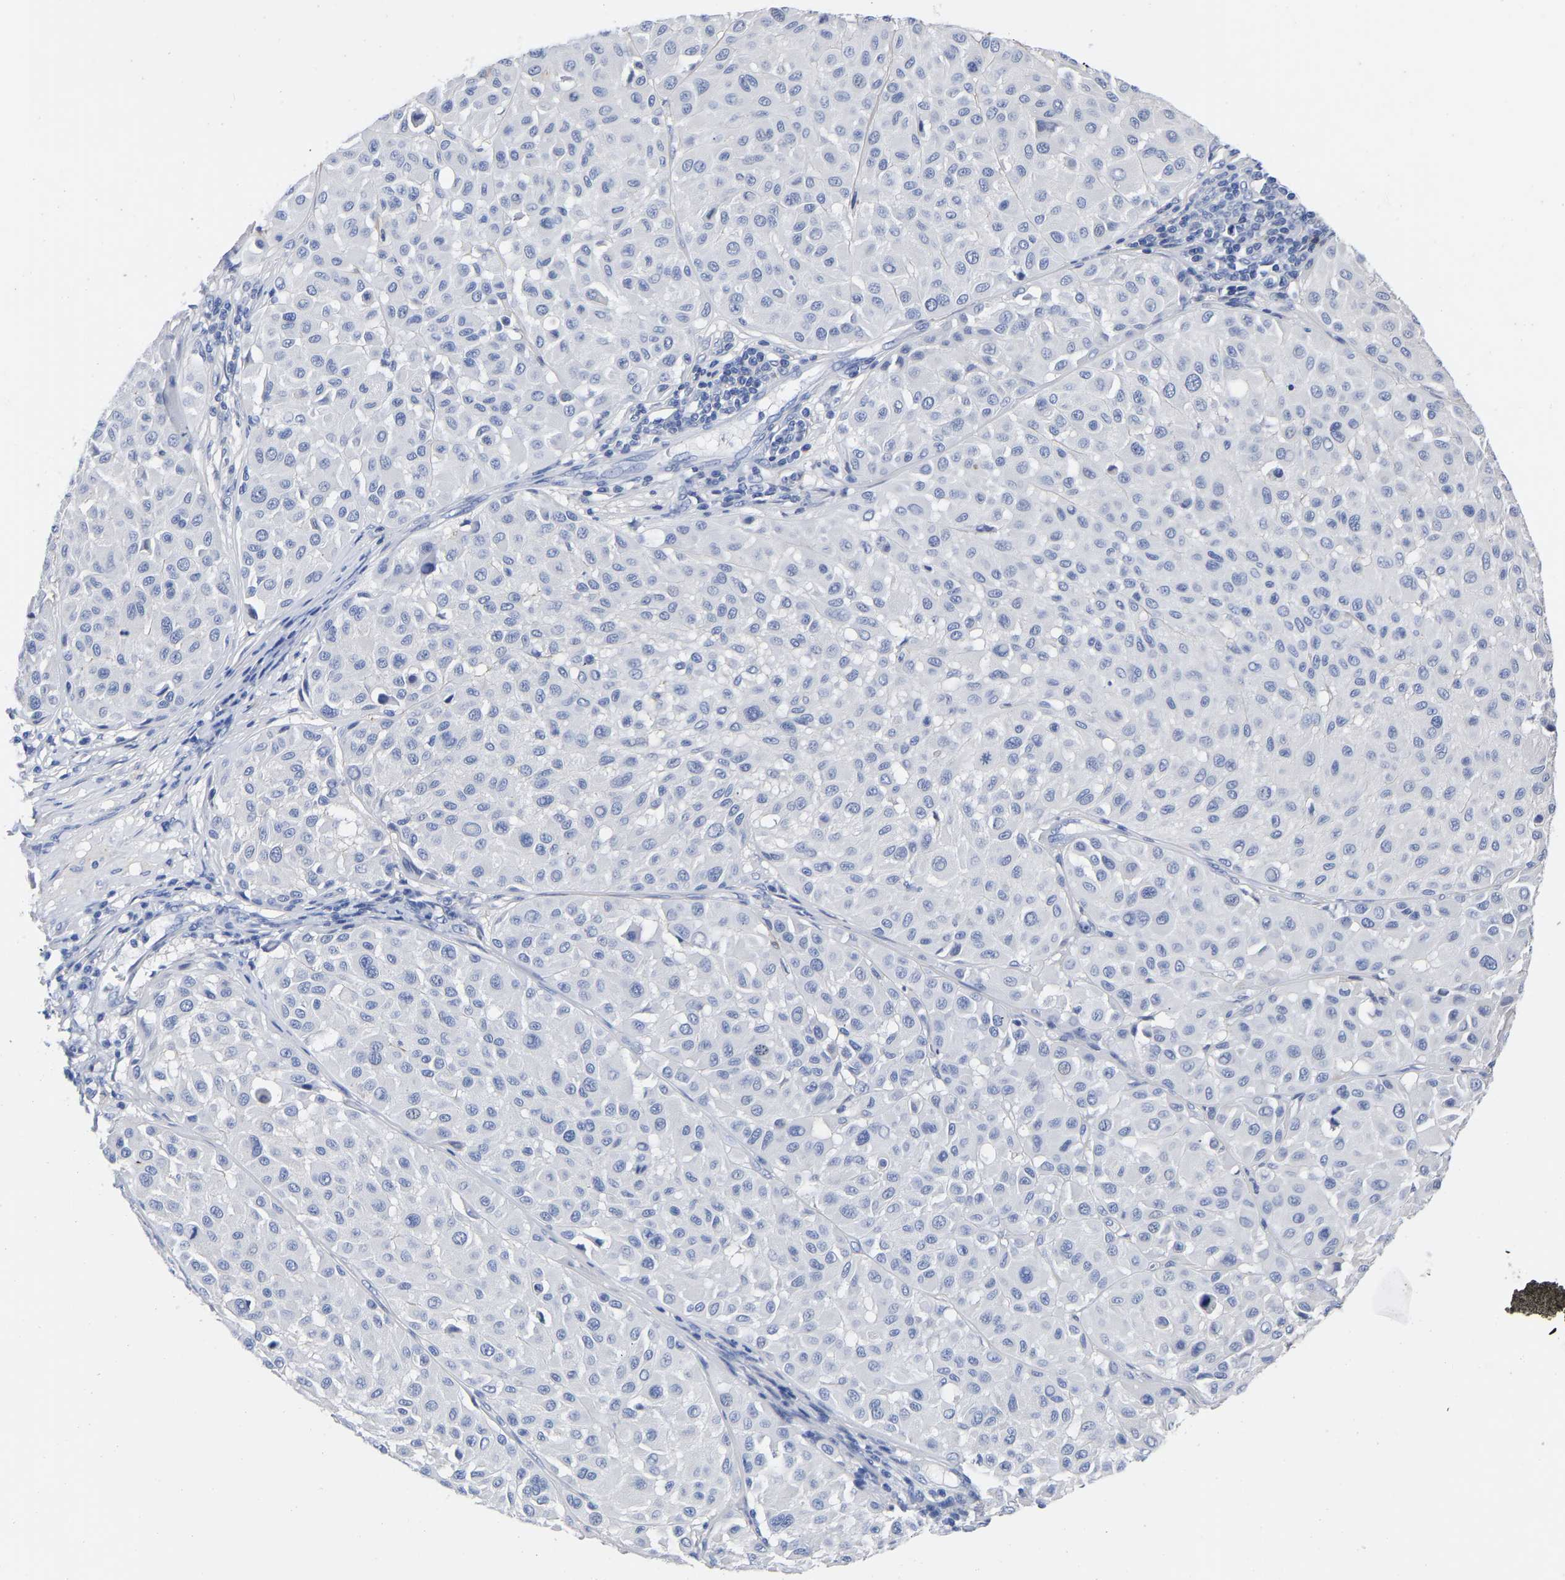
{"staining": {"intensity": "negative", "quantity": "none", "location": "none"}, "tissue": "melanoma", "cell_type": "Tumor cells", "image_type": "cancer", "snomed": [{"axis": "morphology", "description": "Malignant melanoma, Metastatic site"}, {"axis": "topography", "description": "Soft tissue"}], "caption": "Immunohistochemical staining of human melanoma demonstrates no significant expression in tumor cells. (DAB immunohistochemistry (IHC) visualized using brightfield microscopy, high magnification).", "gene": "GPA33", "patient": {"sex": "male", "age": 41}}